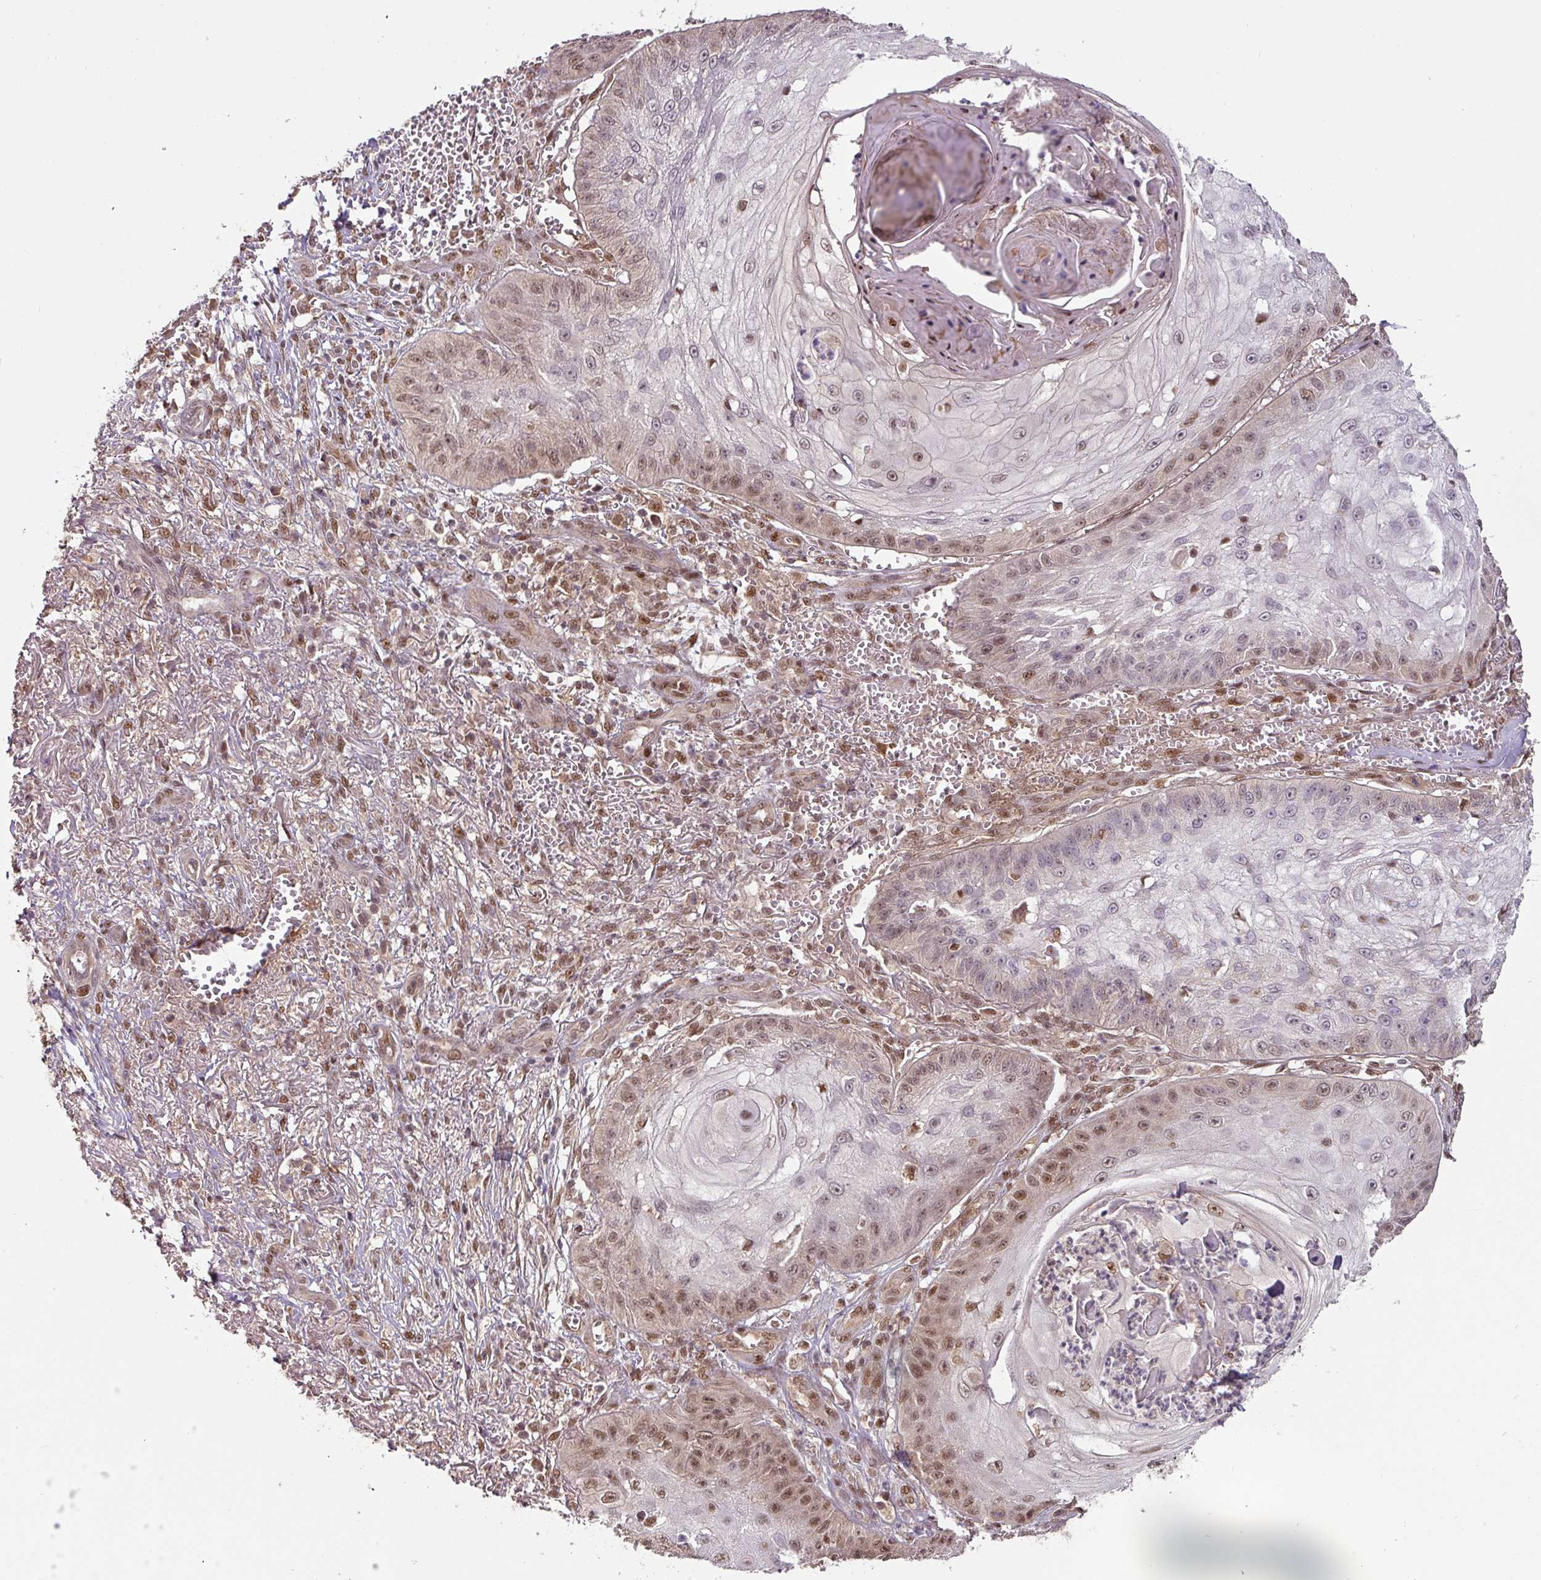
{"staining": {"intensity": "moderate", "quantity": "25%-75%", "location": "nuclear"}, "tissue": "skin cancer", "cell_type": "Tumor cells", "image_type": "cancer", "snomed": [{"axis": "morphology", "description": "Squamous cell carcinoma, NOS"}, {"axis": "topography", "description": "Skin"}], "caption": "Skin cancer tissue displays moderate nuclear positivity in approximately 25%-75% of tumor cells, visualized by immunohistochemistry. (Brightfield microscopy of DAB IHC at high magnification).", "gene": "RANBP9", "patient": {"sex": "male", "age": 70}}